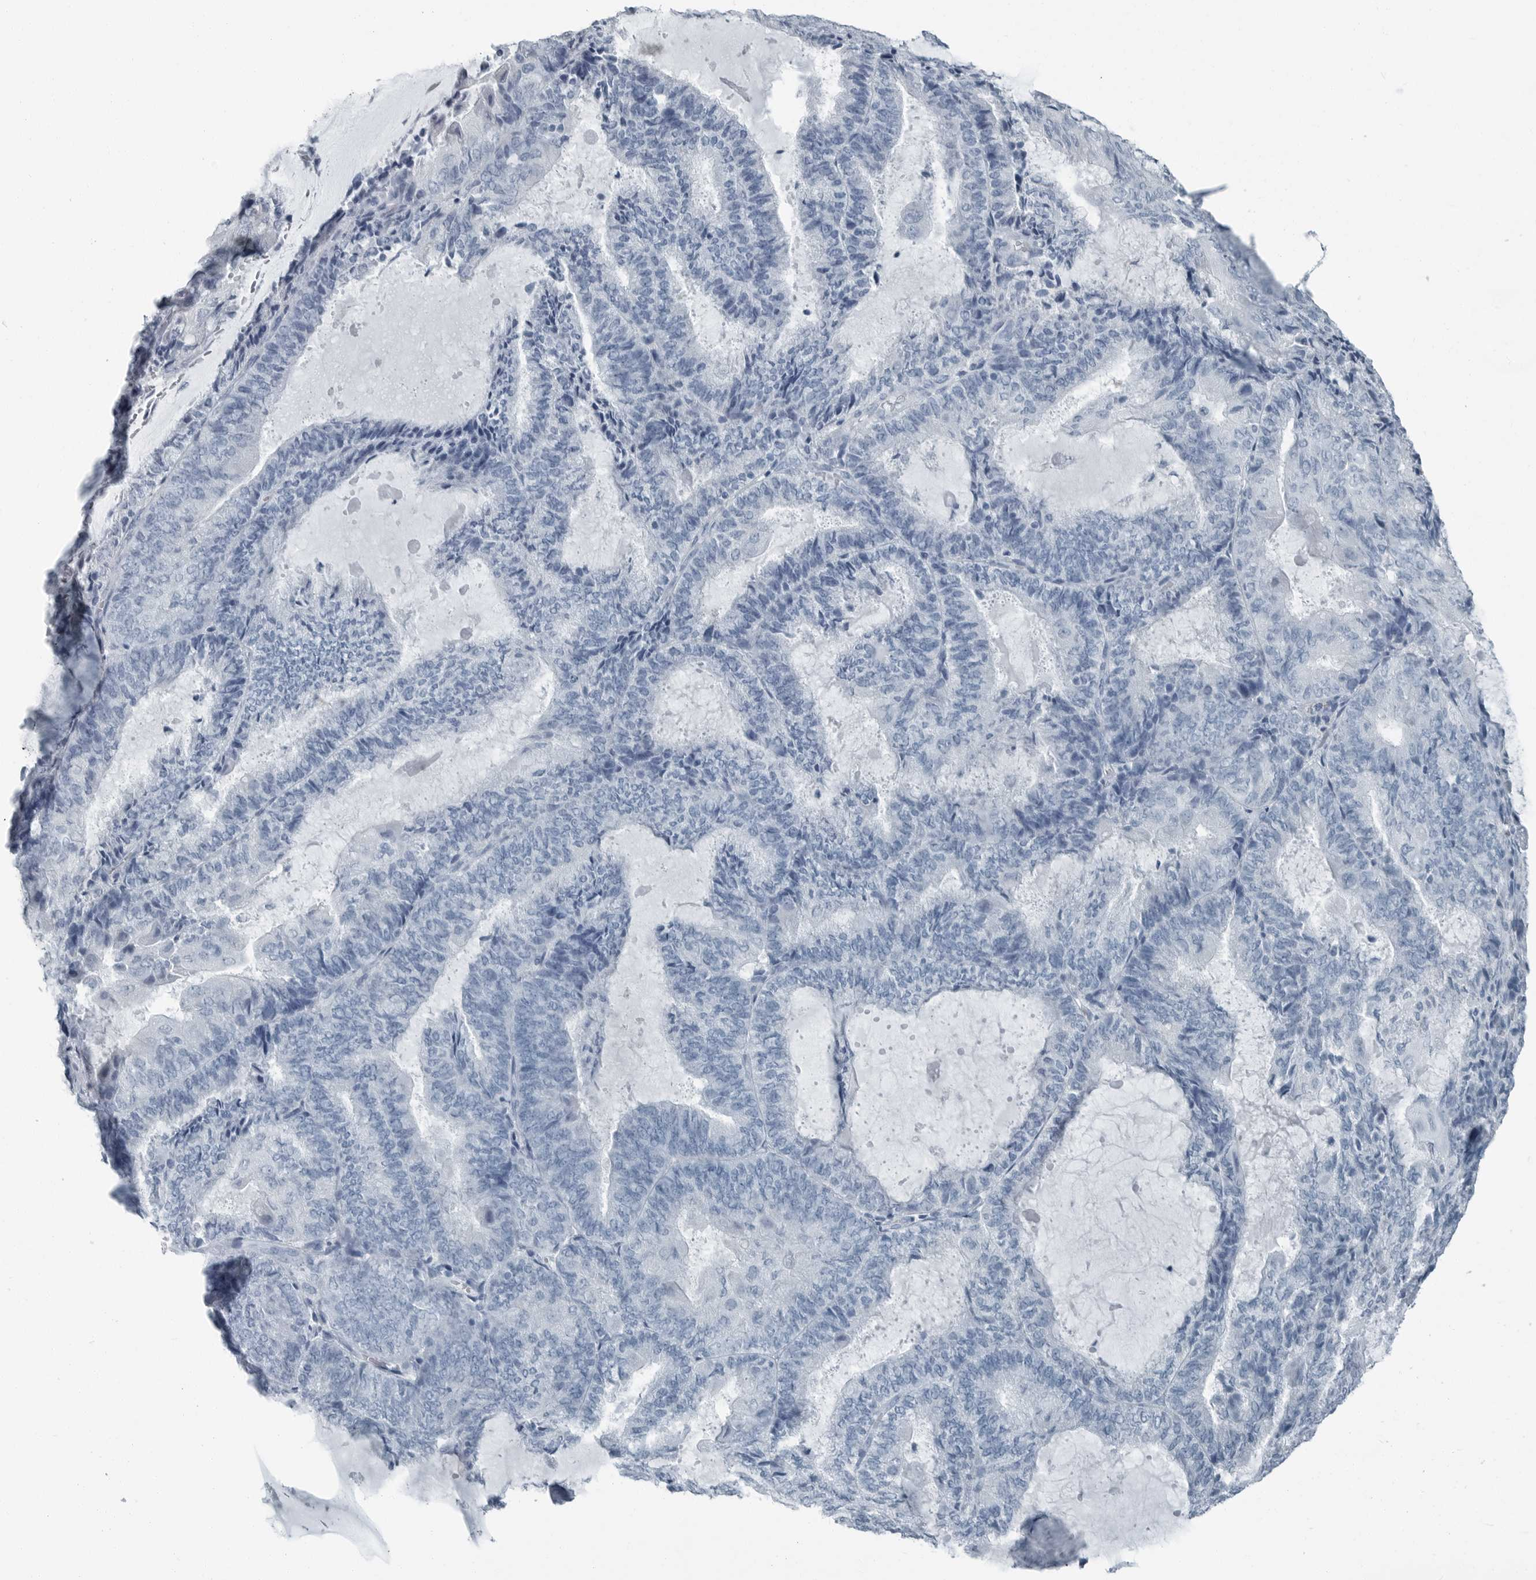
{"staining": {"intensity": "negative", "quantity": "none", "location": "none"}, "tissue": "endometrial cancer", "cell_type": "Tumor cells", "image_type": "cancer", "snomed": [{"axis": "morphology", "description": "Adenocarcinoma, NOS"}, {"axis": "topography", "description": "Endometrium"}], "caption": "This is an IHC micrograph of endometrial adenocarcinoma. There is no expression in tumor cells.", "gene": "FABP6", "patient": {"sex": "female", "age": 81}}